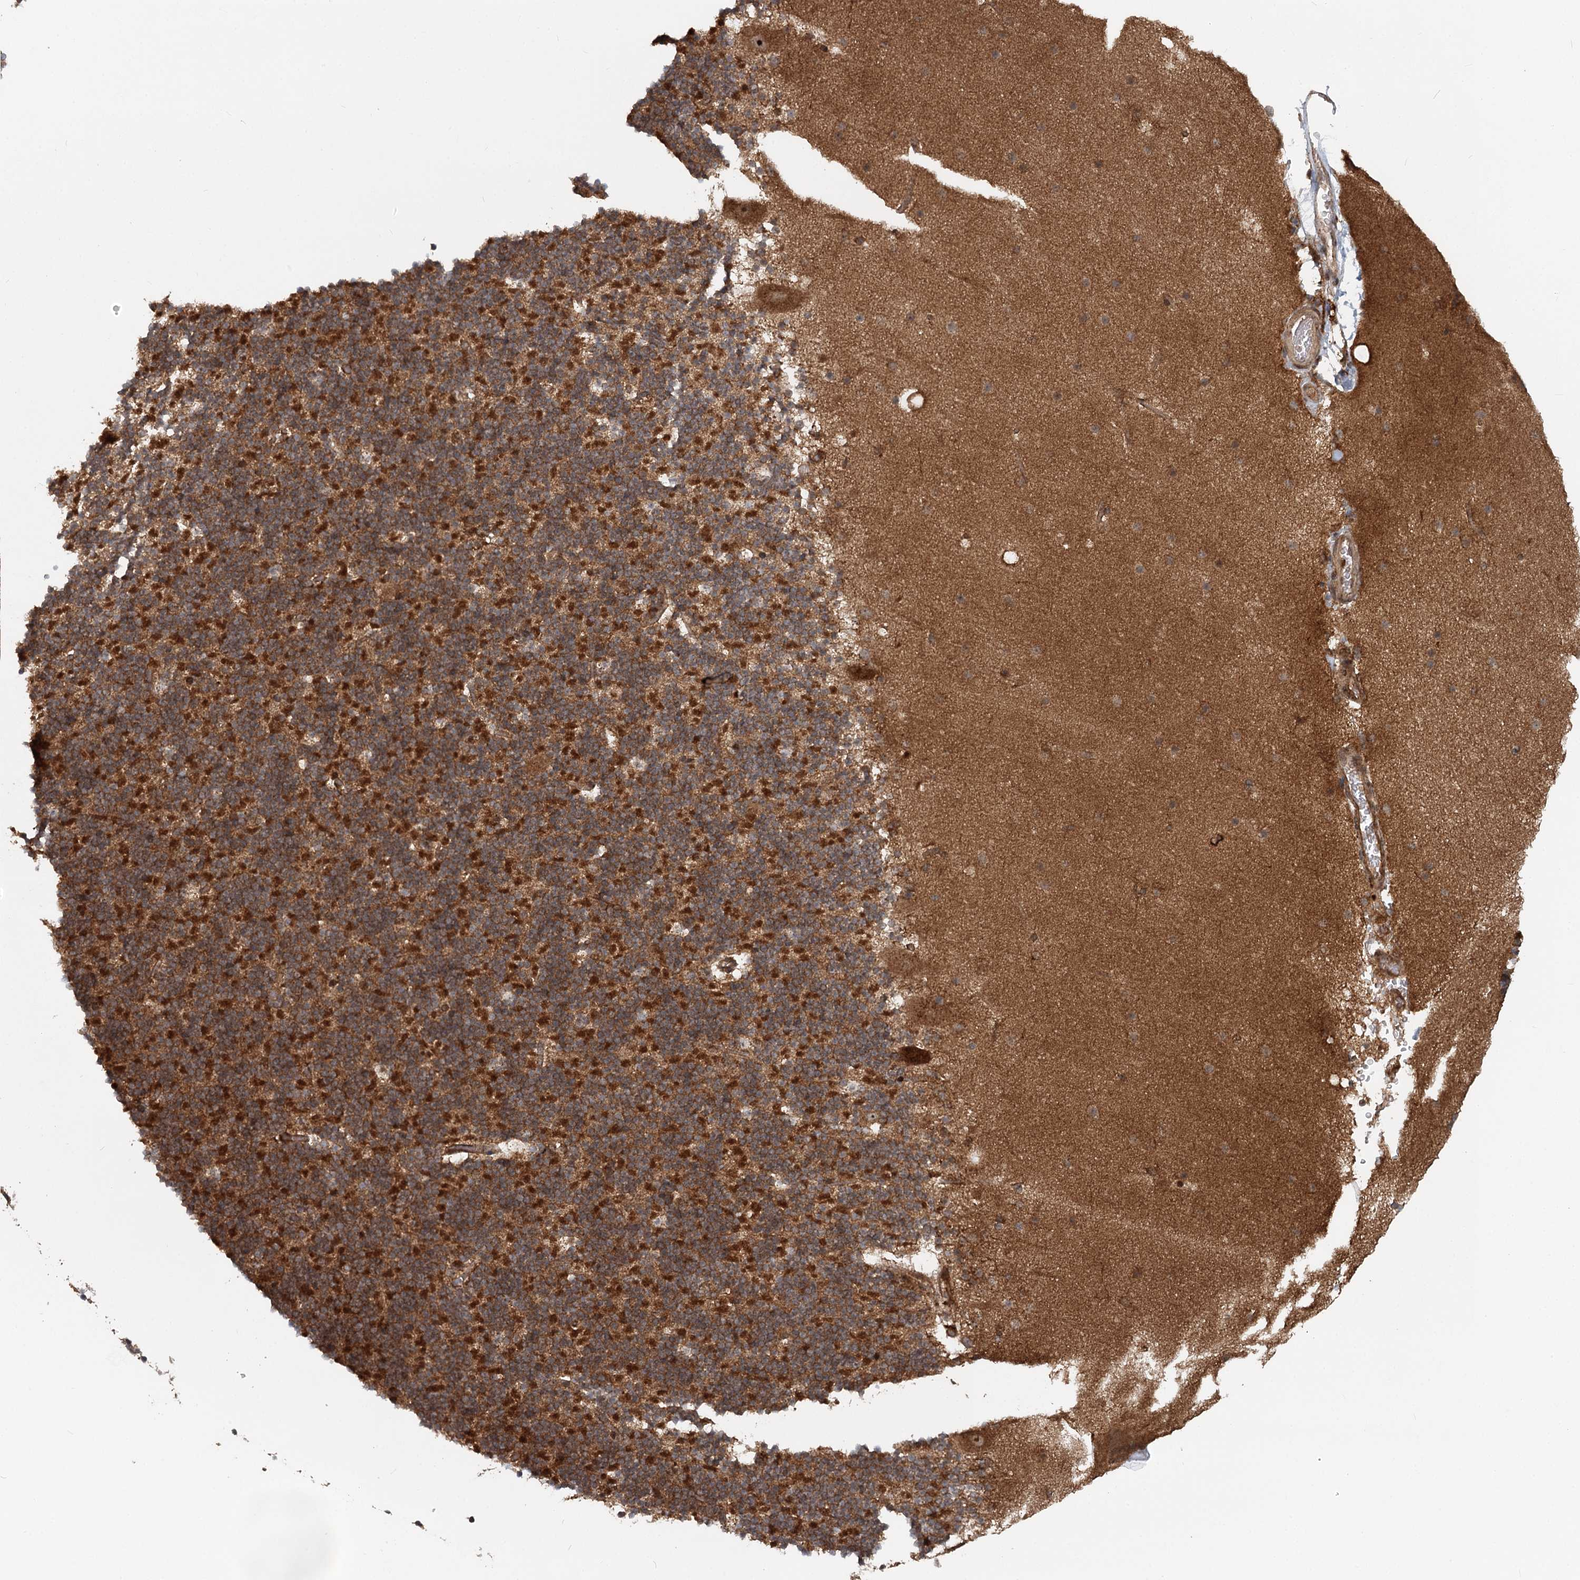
{"staining": {"intensity": "strong", "quantity": ">75%", "location": "cytoplasmic/membranous"}, "tissue": "cerebellum", "cell_type": "Cells in granular layer", "image_type": "normal", "snomed": [{"axis": "morphology", "description": "Normal tissue, NOS"}, {"axis": "topography", "description": "Cerebellum"}], "caption": "Immunohistochemistry of benign cerebellum exhibits high levels of strong cytoplasmic/membranous staining in about >75% of cells in granular layer. Nuclei are stained in blue.", "gene": "RNF111", "patient": {"sex": "male", "age": 57}}